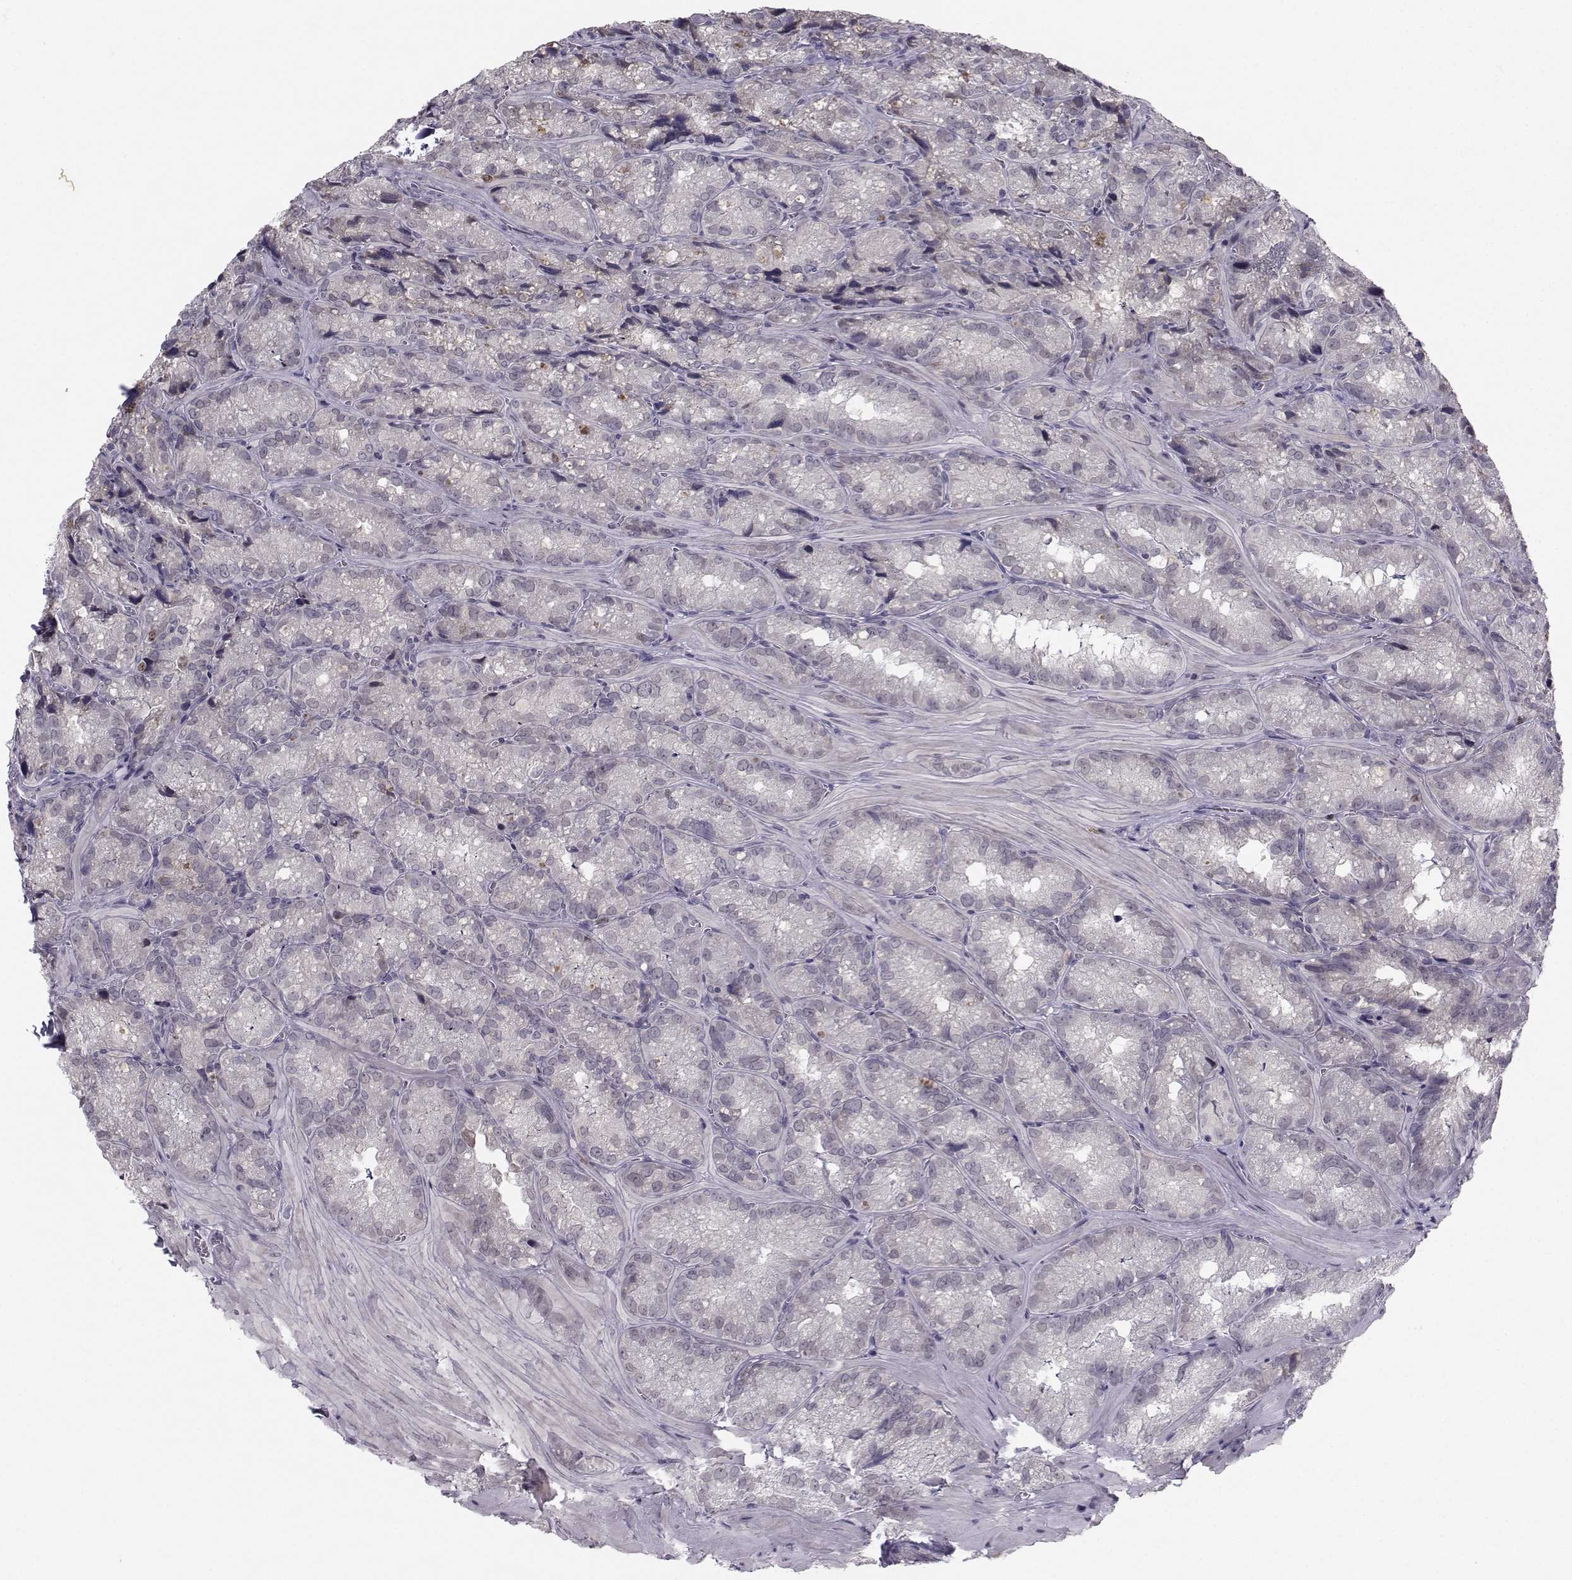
{"staining": {"intensity": "negative", "quantity": "none", "location": "none"}, "tissue": "seminal vesicle", "cell_type": "Glandular cells", "image_type": "normal", "snomed": [{"axis": "morphology", "description": "Normal tissue, NOS"}, {"axis": "topography", "description": "Seminal veicle"}], "caption": "Seminal vesicle was stained to show a protein in brown. There is no significant positivity in glandular cells. Brightfield microscopy of immunohistochemistry (IHC) stained with DAB (3,3'-diaminobenzidine) (brown) and hematoxylin (blue), captured at high magnification.", "gene": "LRP8", "patient": {"sex": "male", "age": 57}}